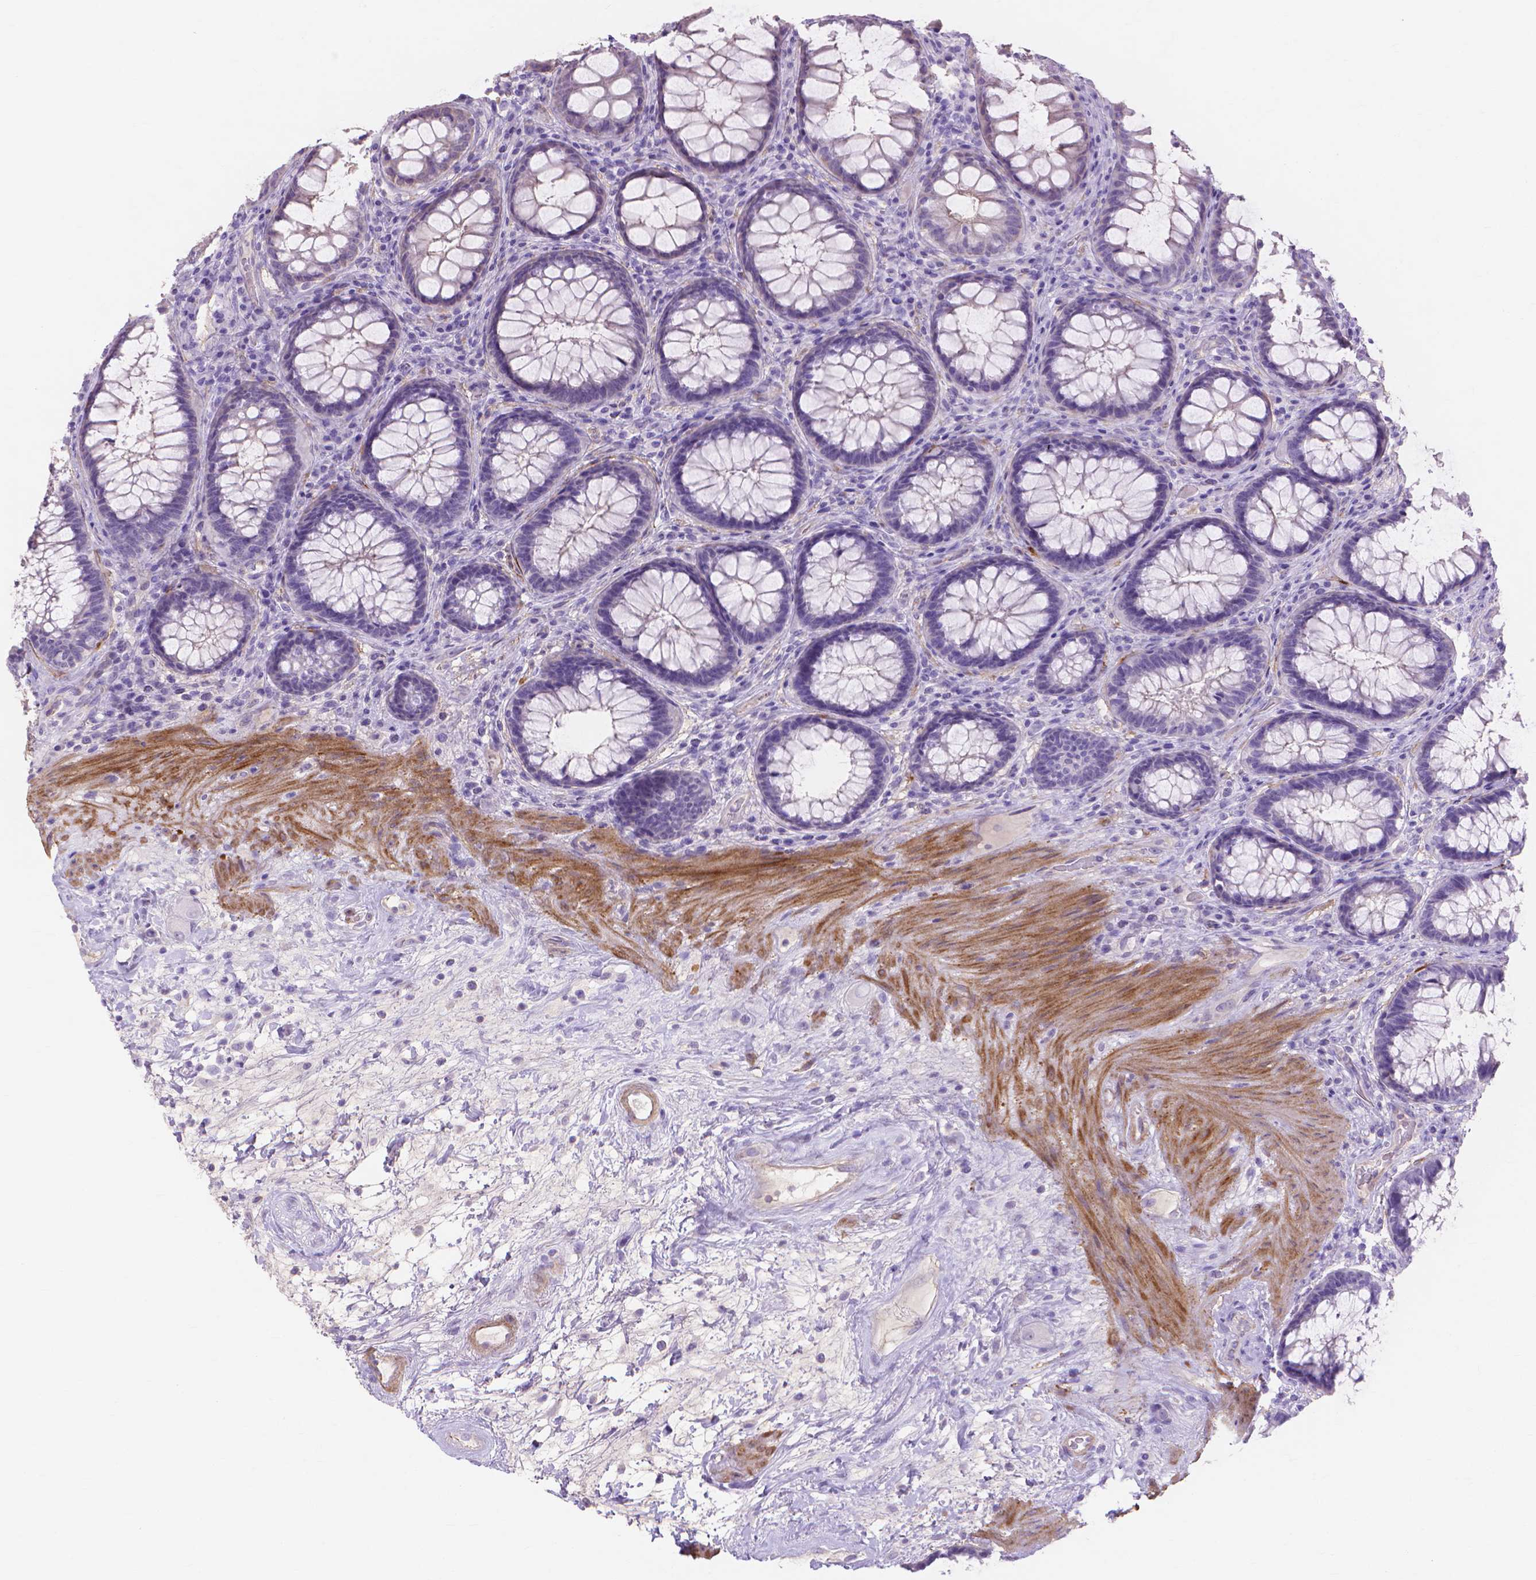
{"staining": {"intensity": "negative", "quantity": "none", "location": "none"}, "tissue": "rectum", "cell_type": "Glandular cells", "image_type": "normal", "snomed": [{"axis": "morphology", "description": "Normal tissue, NOS"}, {"axis": "topography", "description": "Rectum"}], "caption": "Micrograph shows no significant protein positivity in glandular cells of benign rectum.", "gene": "MBLAC1", "patient": {"sex": "male", "age": 72}}